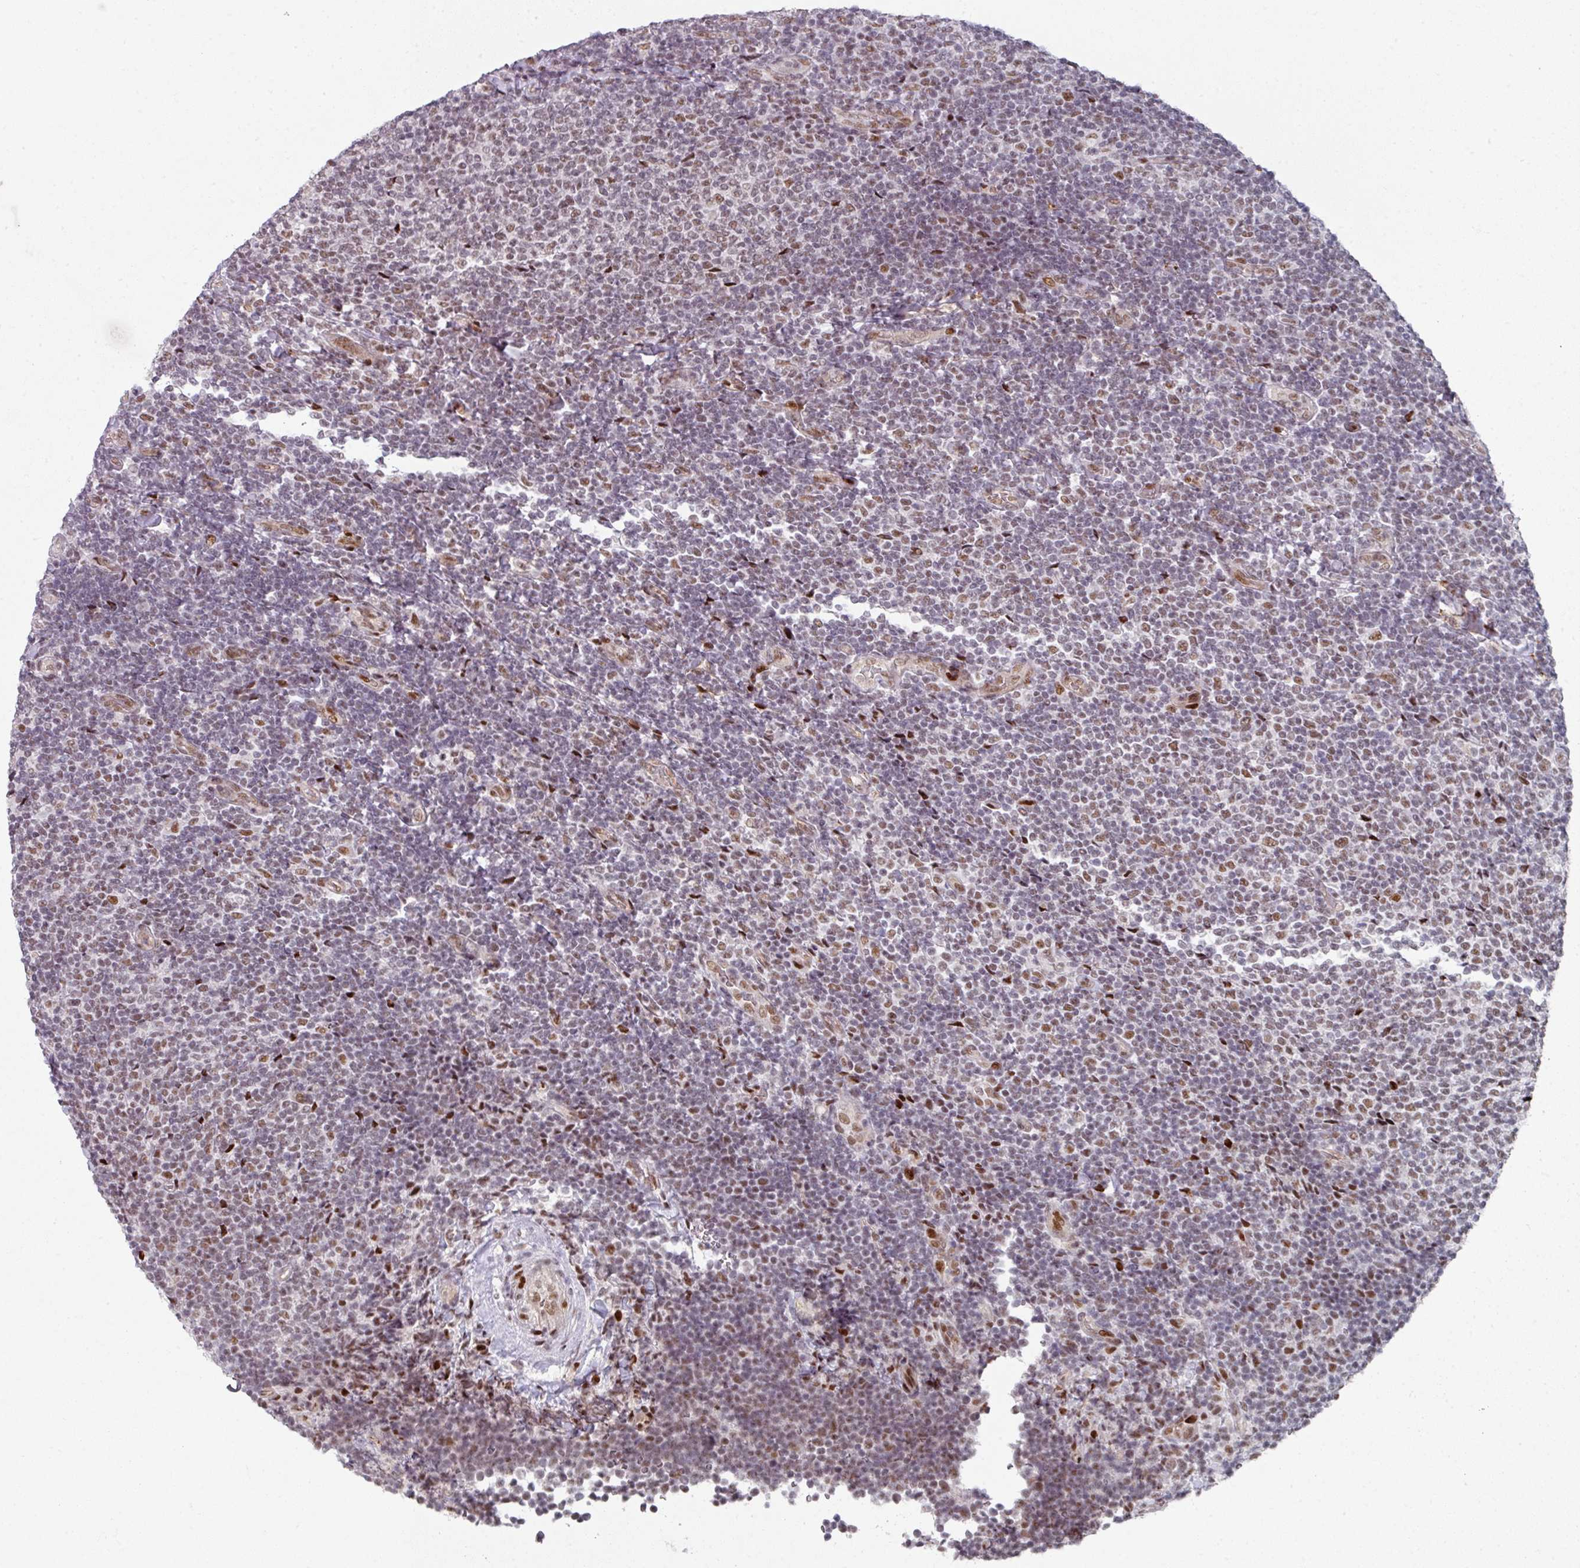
{"staining": {"intensity": "moderate", "quantity": ">75%", "location": "nuclear"}, "tissue": "lymphoma", "cell_type": "Tumor cells", "image_type": "cancer", "snomed": [{"axis": "morphology", "description": "Malignant lymphoma, non-Hodgkin's type, Low grade"}, {"axis": "topography", "description": "Lymph node"}], "caption": "The immunohistochemical stain labels moderate nuclear positivity in tumor cells of malignant lymphoma, non-Hodgkin's type (low-grade) tissue. (IHC, brightfield microscopy, high magnification).", "gene": "SF3B5", "patient": {"sex": "male", "age": 52}}